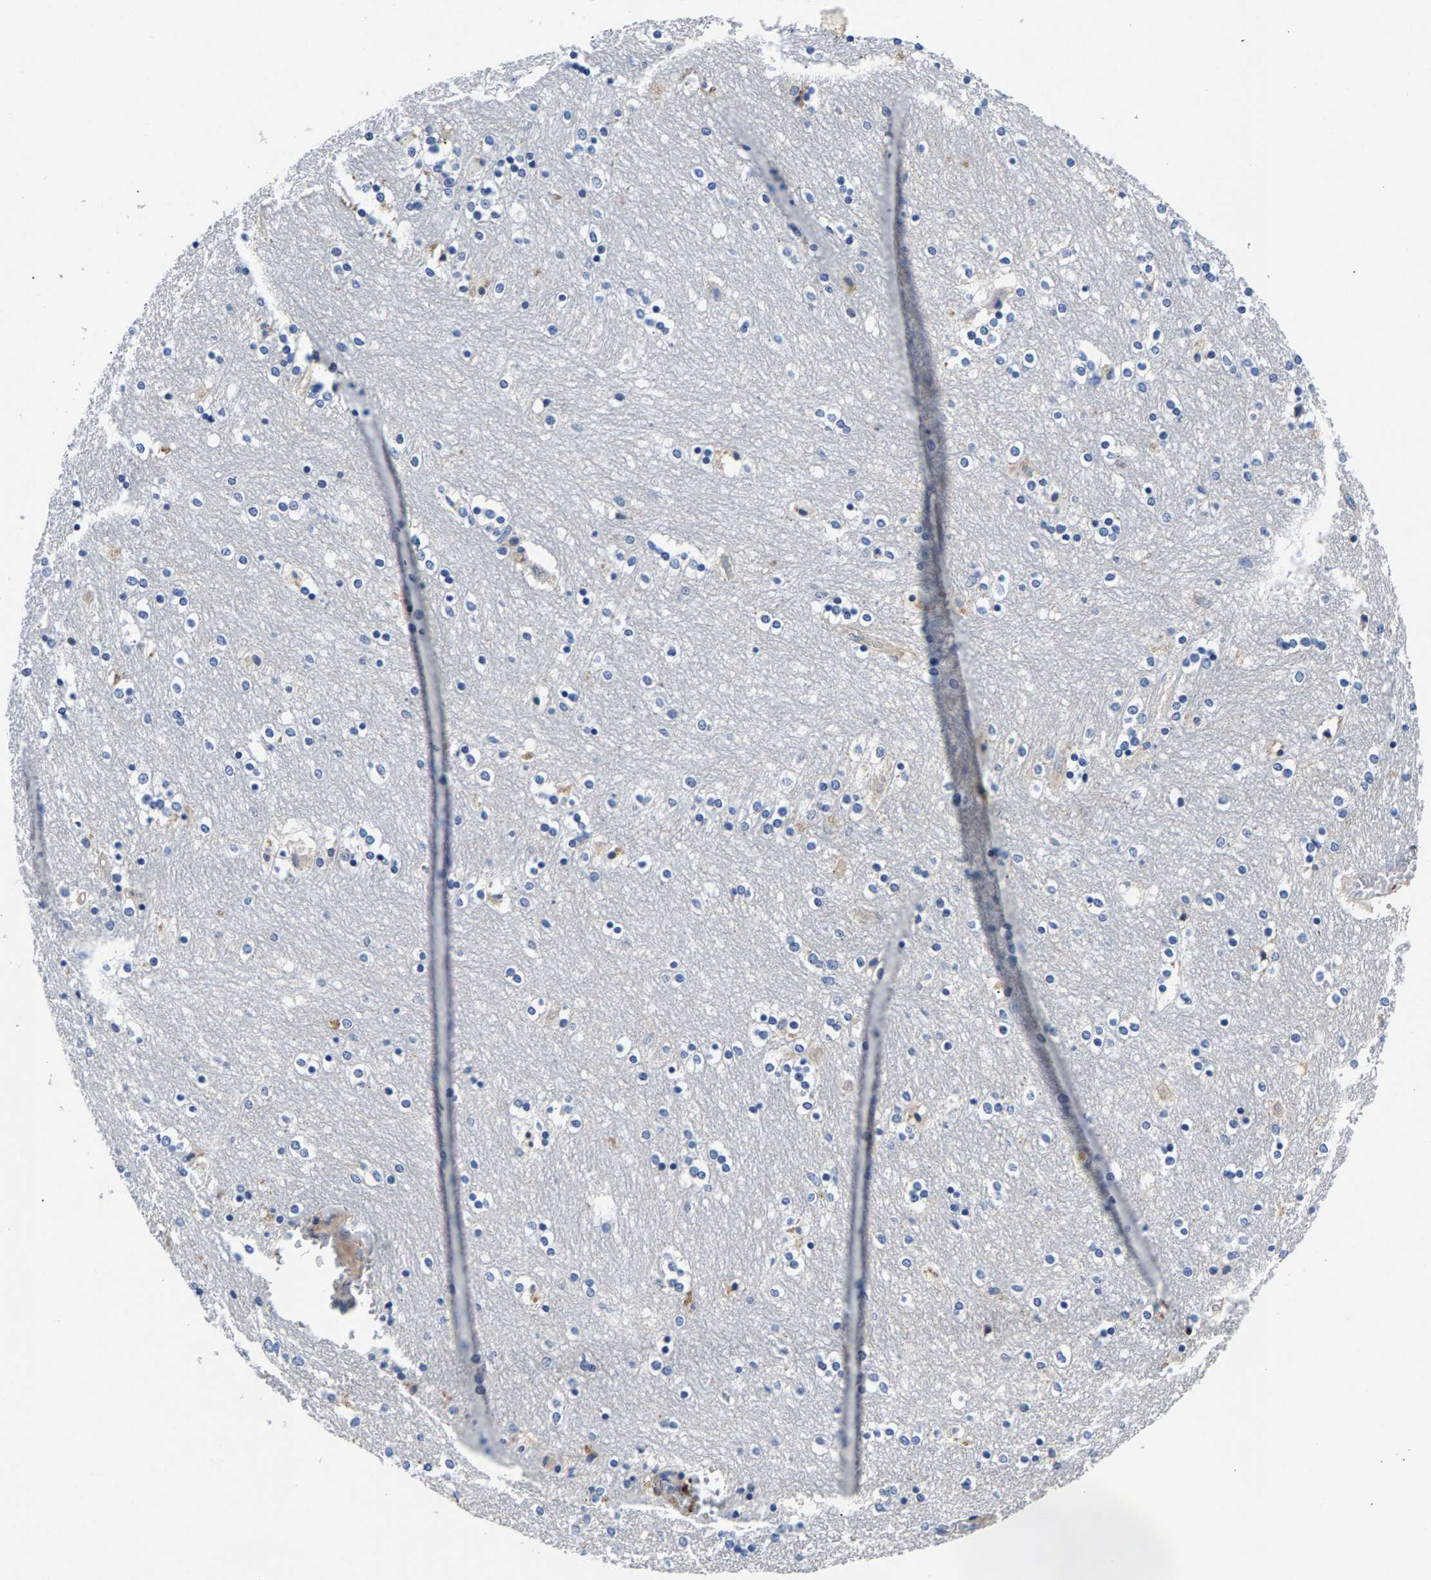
{"staining": {"intensity": "negative", "quantity": "none", "location": "none"}, "tissue": "caudate", "cell_type": "Glial cells", "image_type": "normal", "snomed": [{"axis": "morphology", "description": "Normal tissue, NOS"}, {"axis": "topography", "description": "Lateral ventricle wall"}], "caption": "Caudate stained for a protein using immunohistochemistry (IHC) demonstrates no expression glial cells.", "gene": "P2RY4", "patient": {"sex": "female", "age": 54}}